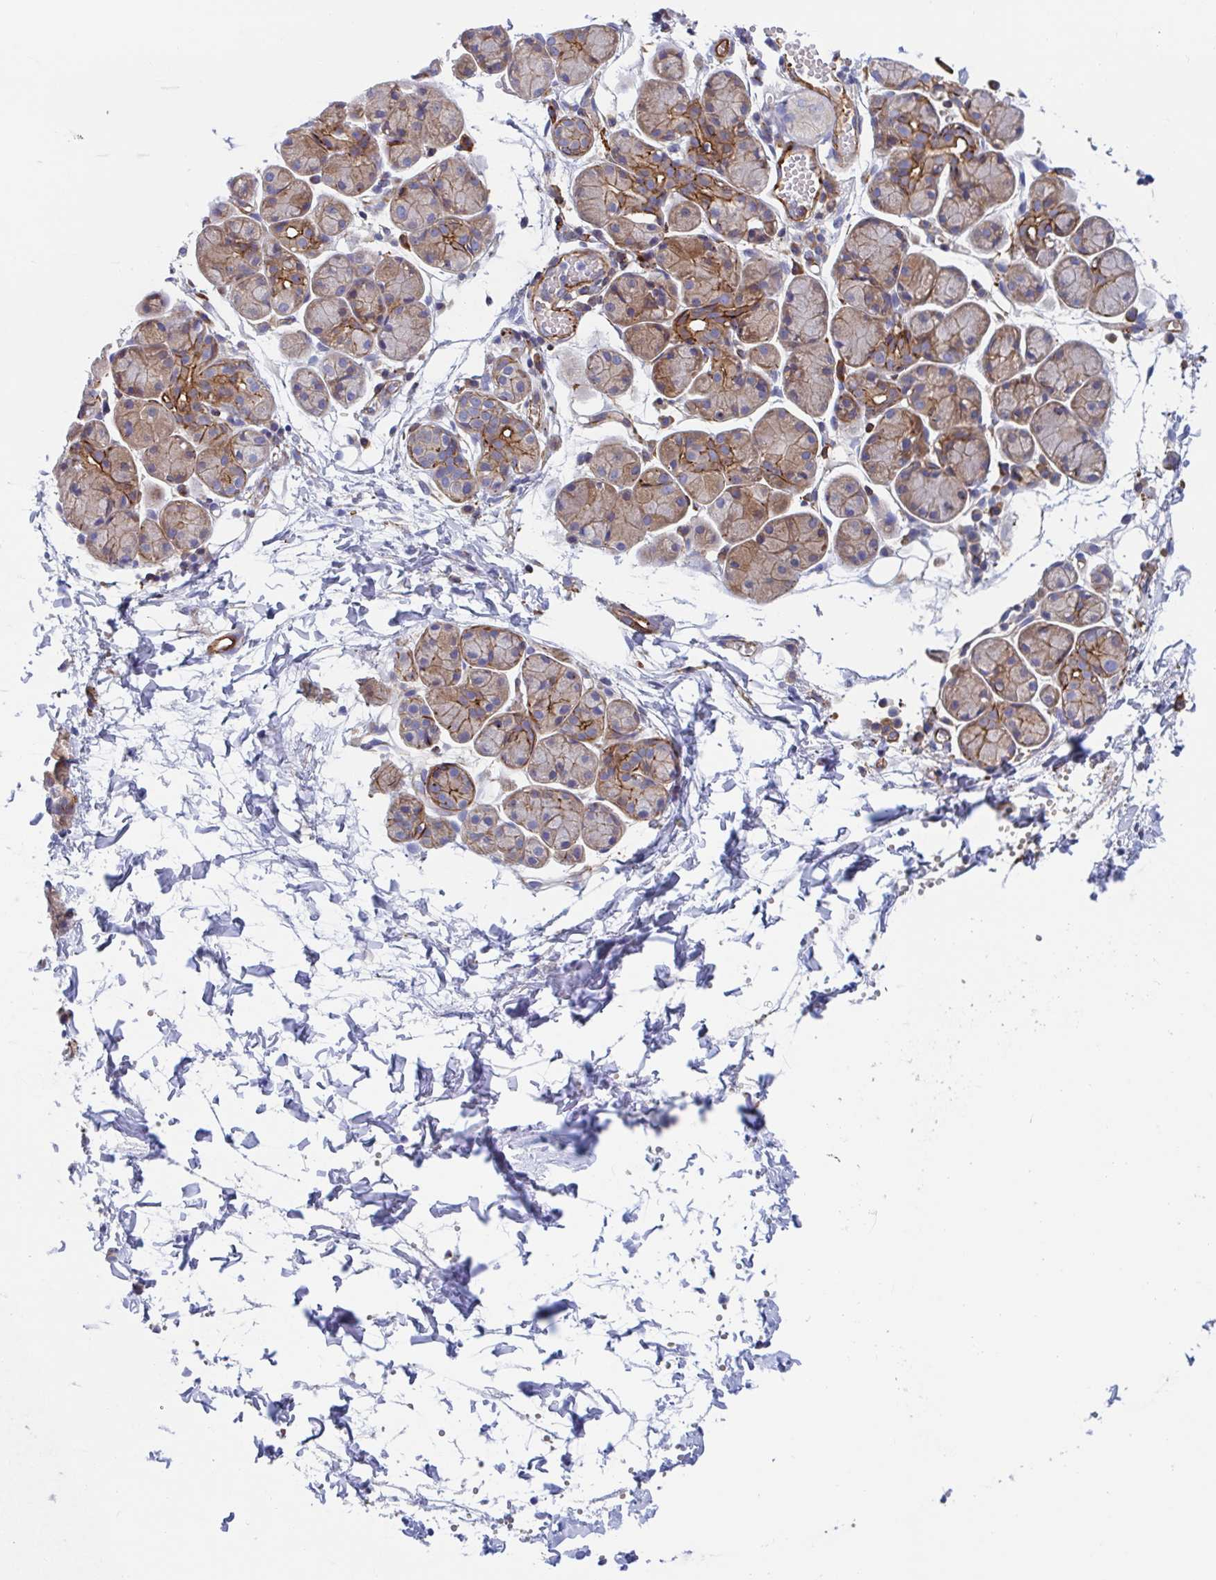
{"staining": {"intensity": "moderate", "quantity": "25%-75%", "location": "cytoplasmic/membranous"}, "tissue": "salivary gland", "cell_type": "Glandular cells", "image_type": "normal", "snomed": [{"axis": "morphology", "description": "Normal tissue, NOS"}, {"axis": "morphology", "description": "Inflammation, NOS"}, {"axis": "topography", "description": "Lymph node"}, {"axis": "topography", "description": "Salivary gland"}], "caption": "Approximately 25%-75% of glandular cells in benign salivary gland demonstrate moderate cytoplasmic/membranous protein expression as visualized by brown immunohistochemical staining.", "gene": "KLC3", "patient": {"sex": "male", "age": 3}}